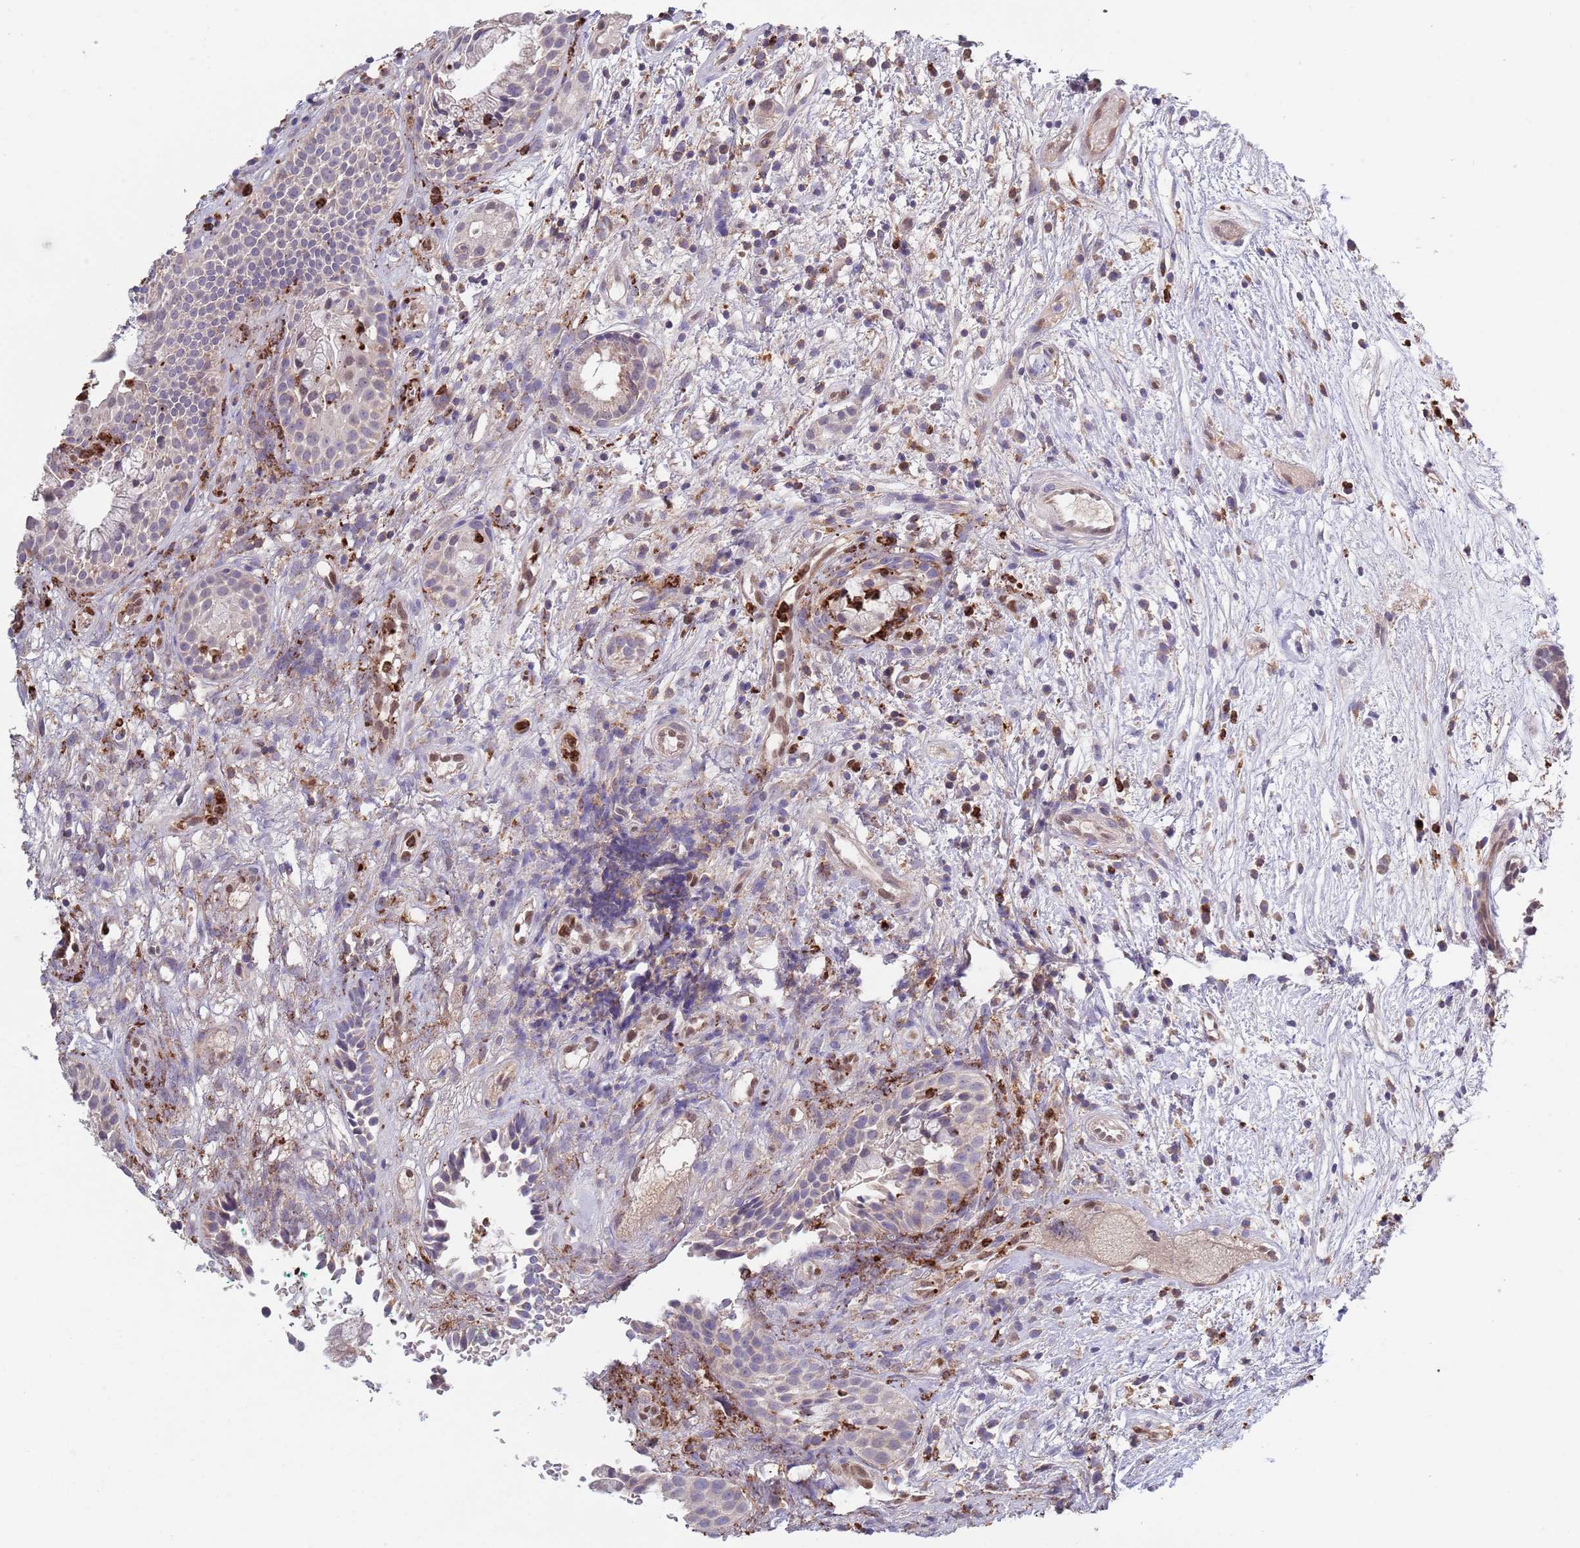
{"staining": {"intensity": "weak", "quantity": "<25%", "location": "cytoplasmic/membranous"}, "tissue": "head and neck cancer", "cell_type": "Tumor cells", "image_type": "cancer", "snomed": [{"axis": "morphology", "description": "Adenocarcinoma, NOS"}, {"axis": "topography", "description": "Subcutis"}, {"axis": "topography", "description": "Head-Neck"}], "caption": "The immunohistochemistry (IHC) micrograph has no significant positivity in tumor cells of head and neck cancer tissue. The staining was performed using DAB (3,3'-diaminobenzidine) to visualize the protein expression in brown, while the nuclei were stained in blue with hematoxylin (Magnification: 20x).", "gene": "DDT", "patient": {"sex": "female", "age": 73}}